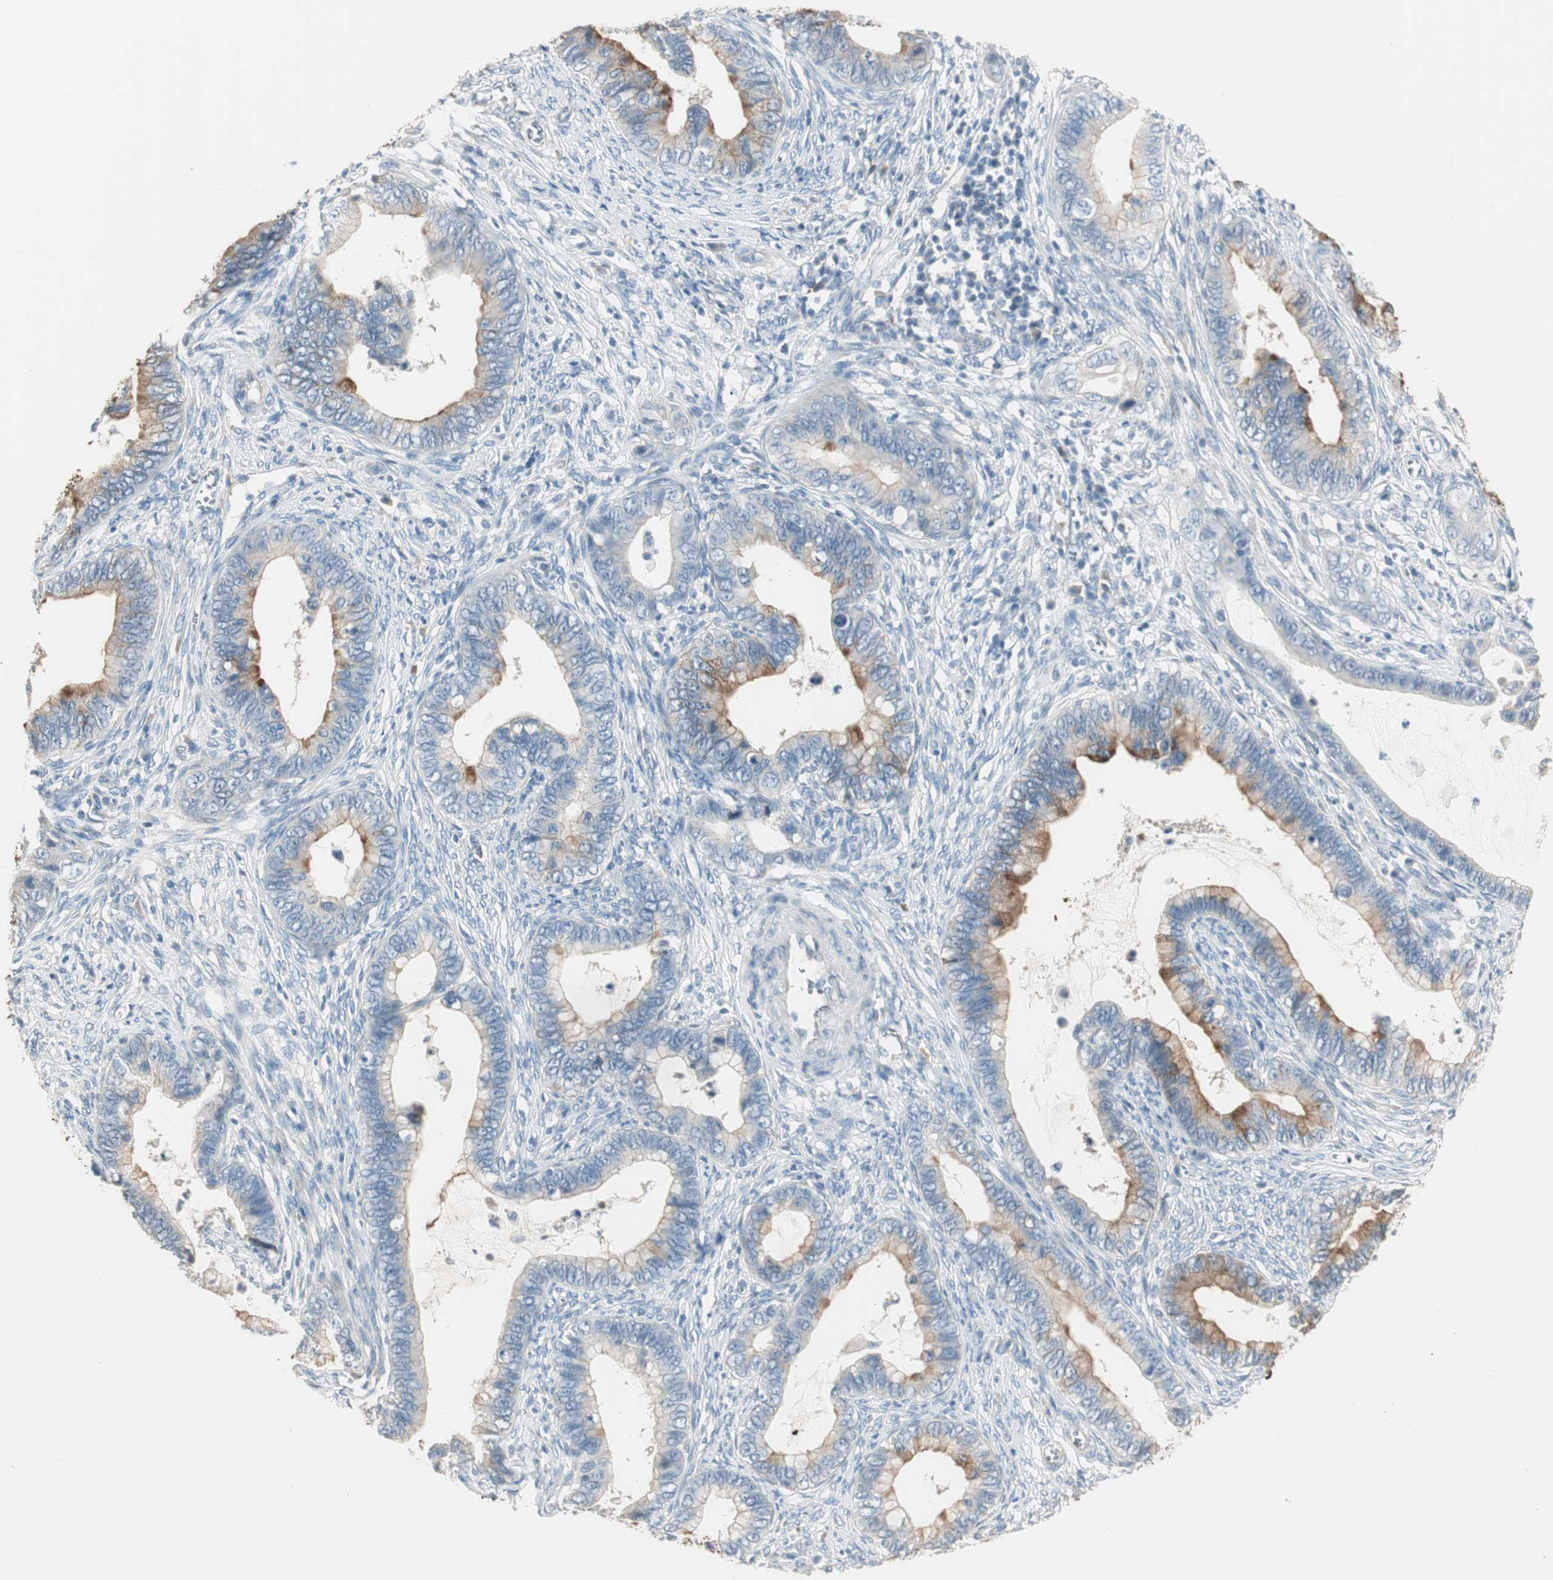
{"staining": {"intensity": "moderate", "quantity": "25%-75%", "location": "cytoplasmic/membranous"}, "tissue": "cervical cancer", "cell_type": "Tumor cells", "image_type": "cancer", "snomed": [{"axis": "morphology", "description": "Adenocarcinoma, NOS"}, {"axis": "topography", "description": "Cervix"}], "caption": "The immunohistochemical stain shows moderate cytoplasmic/membranous positivity in tumor cells of cervical adenocarcinoma tissue.", "gene": "SPINK4", "patient": {"sex": "female", "age": 44}}